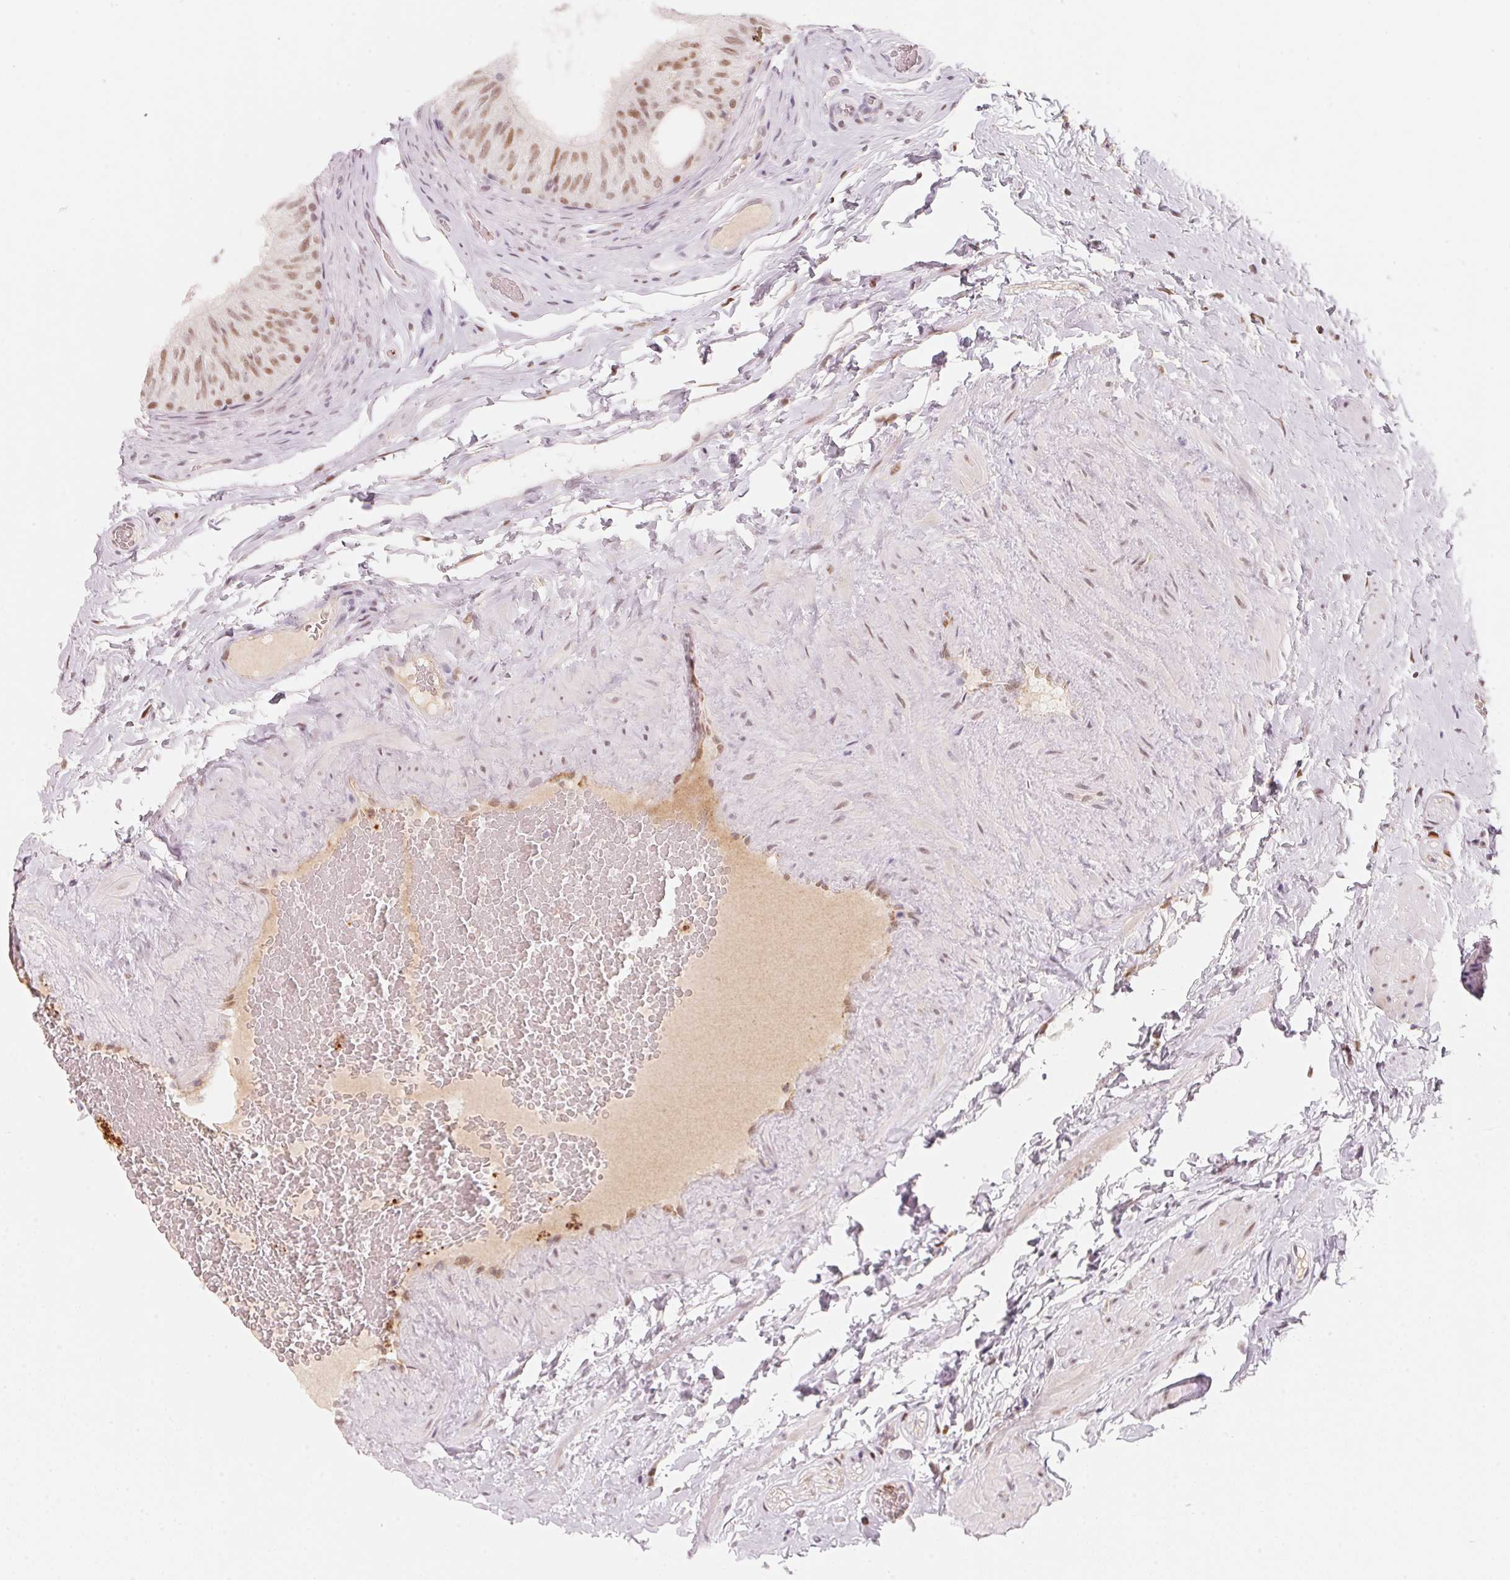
{"staining": {"intensity": "moderate", "quantity": "25%-75%", "location": "nuclear"}, "tissue": "epididymis", "cell_type": "Glandular cells", "image_type": "normal", "snomed": [{"axis": "morphology", "description": "Normal tissue, NOS"}, {"axis": "topography", "description": "Epididymis, spermatic cord, NOS"}, {"axis": "topography", "description": "Epididymis"}], "caption": "An IHC image of normal tissue is shown. Protein staining in brown labels moderate nuclear positivity in epididymis within glandular cells. Using DAB (3,3'-diaminobenzidine) (brown) and hematoxylin (blue) stains, captured at high magnification using brightfield microscopy.", "gene": "ARHGAP22", "patient": {"sex": "male", "age": 31}}